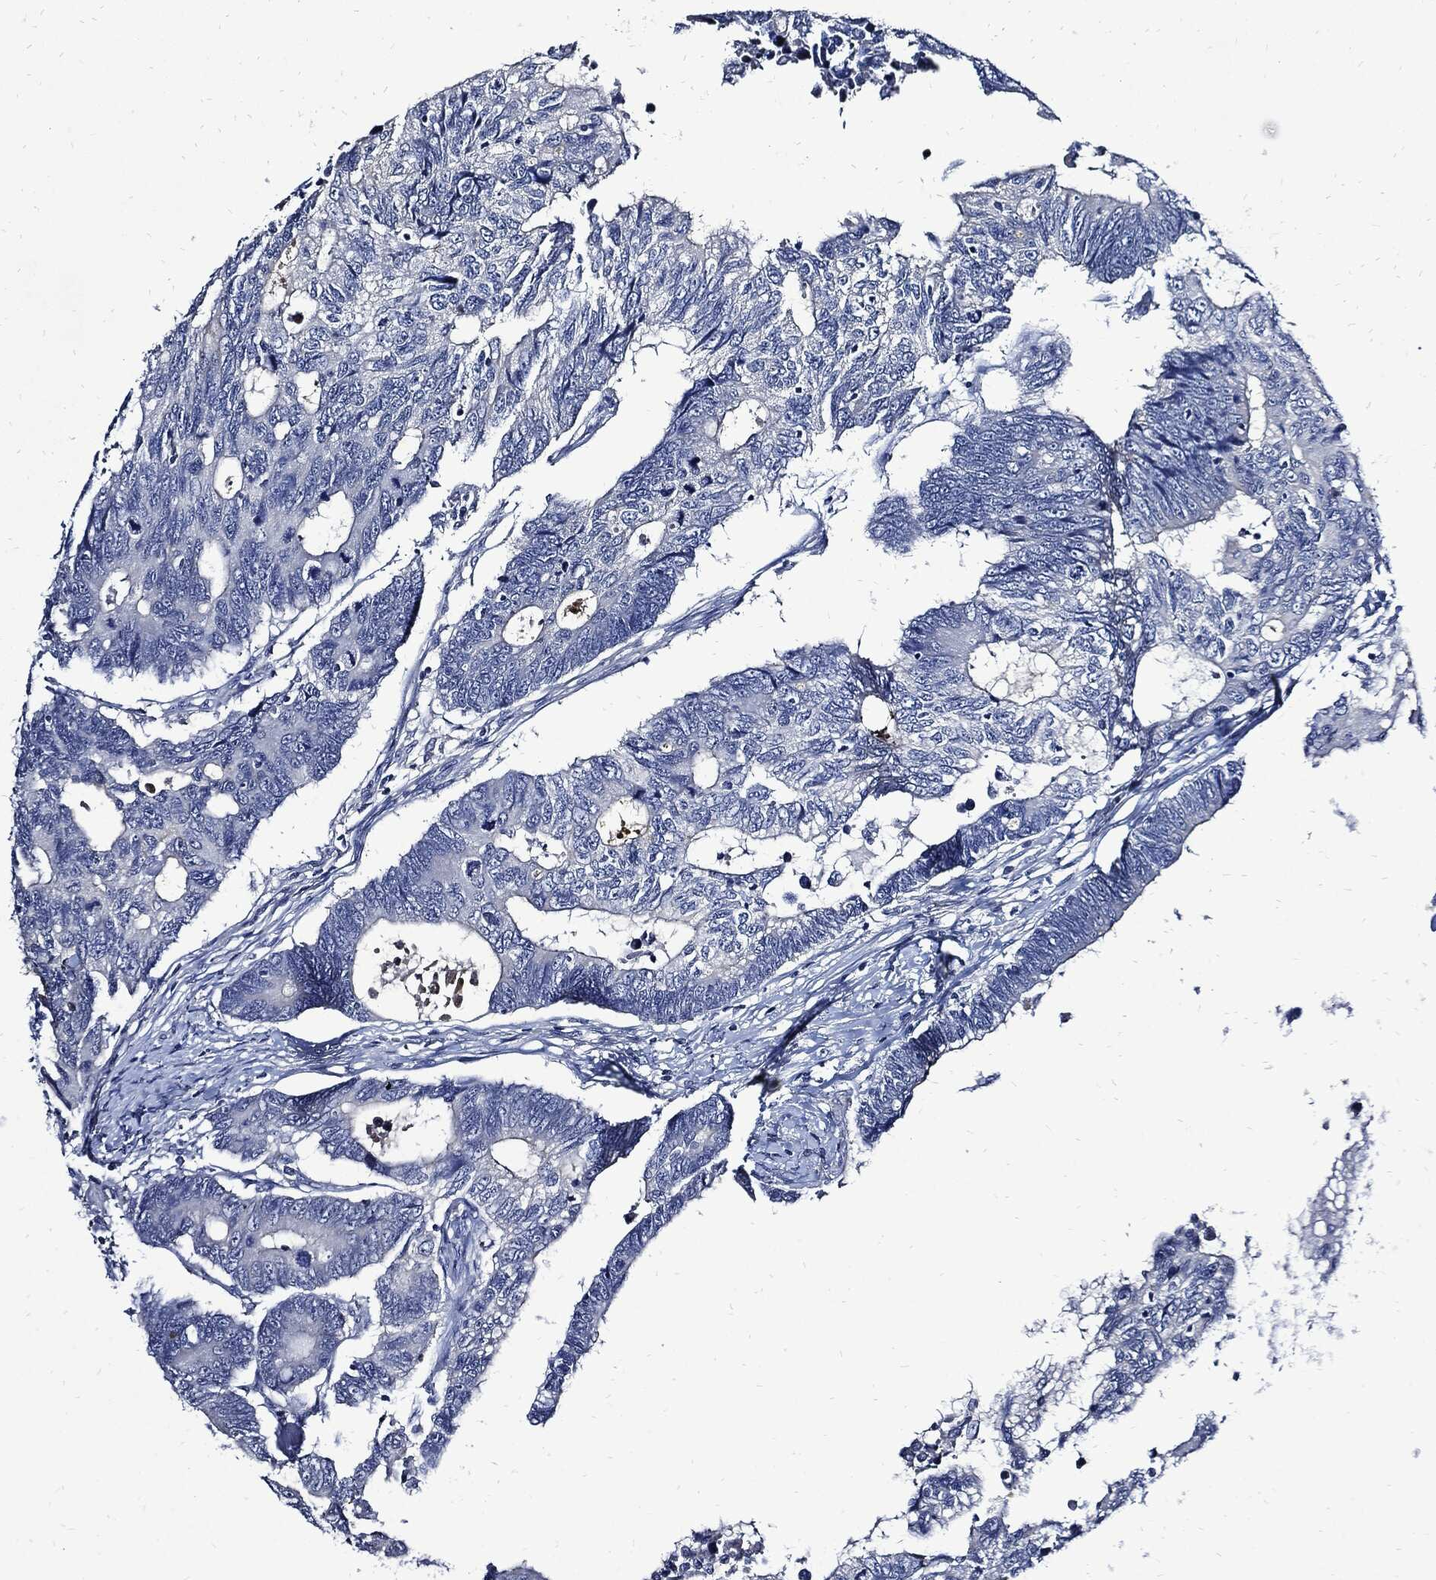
{"staining": {"intensity": "negative", "quantity": "none", "location": "none"}, "tissue": "colorectal cancer", "cell_type": "Tumor cells", "image_type": "cancer", "snomed": [{"axis": "morphology", "description": "Adenocarcinoma, NOS"}, {"axis": "topography", "description": "Colon"}], "caption": "Tumor cells are negative for protein expression in human colorectal adenocarcinoma.", "gene": "CPE", "patient": {"sex": "female", "age": 77}}